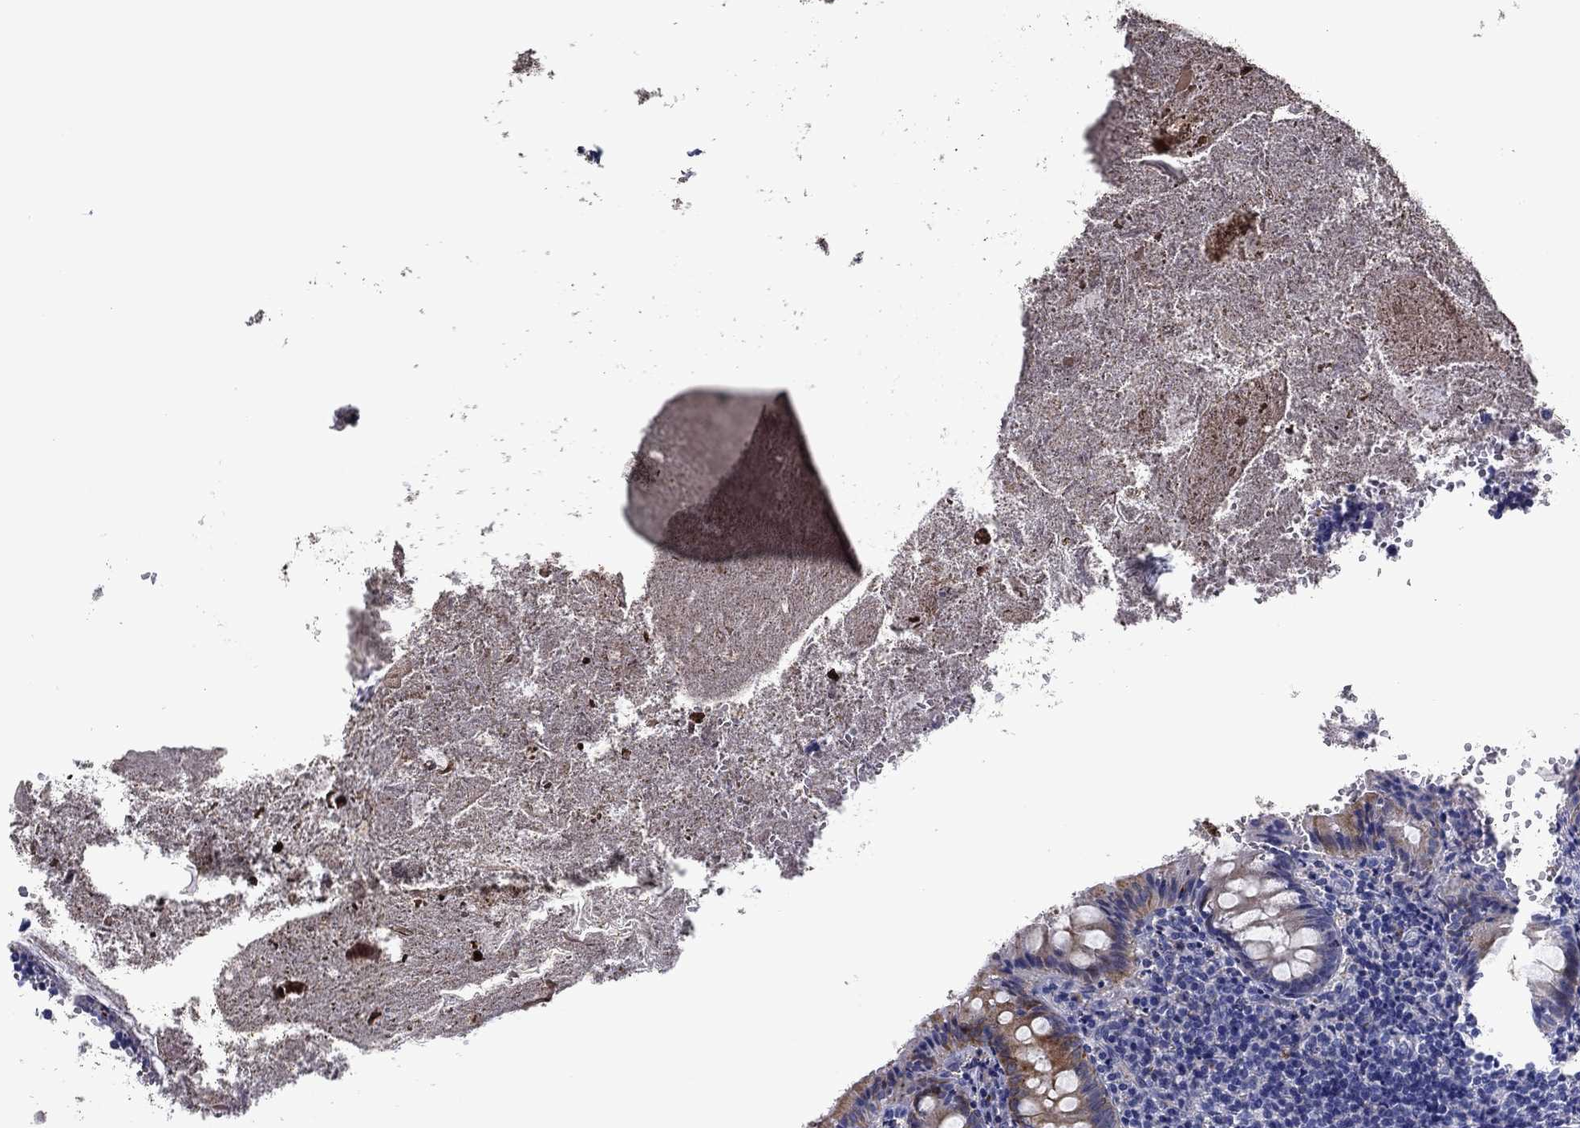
{"staining": {"intensity": "moderate", "quantity": "25%-75%", "location": "cytoplasmic/membranous"}, "tissue": "appendix", "cell_type": "Glandular cells", "image_type": "normal", "snomed": [{"axis": "morphology", "description": "Normal tissue, NOS"}, {"axis": "topography", "description": "Appendix"}], "caption": "Immunohistochemical staining of unremarkable appendix demonstrates 25%-75% levels of moderate cytoplasmic/membranous protein staining in approximately 25%-75% of glandular cells. (DAB (3,3'-diaminobenzidine) = brown stain, brightfield microscopy at high magnification).", "gene": "SVEP1", "patient": {"sex": "female", "age": 23}}